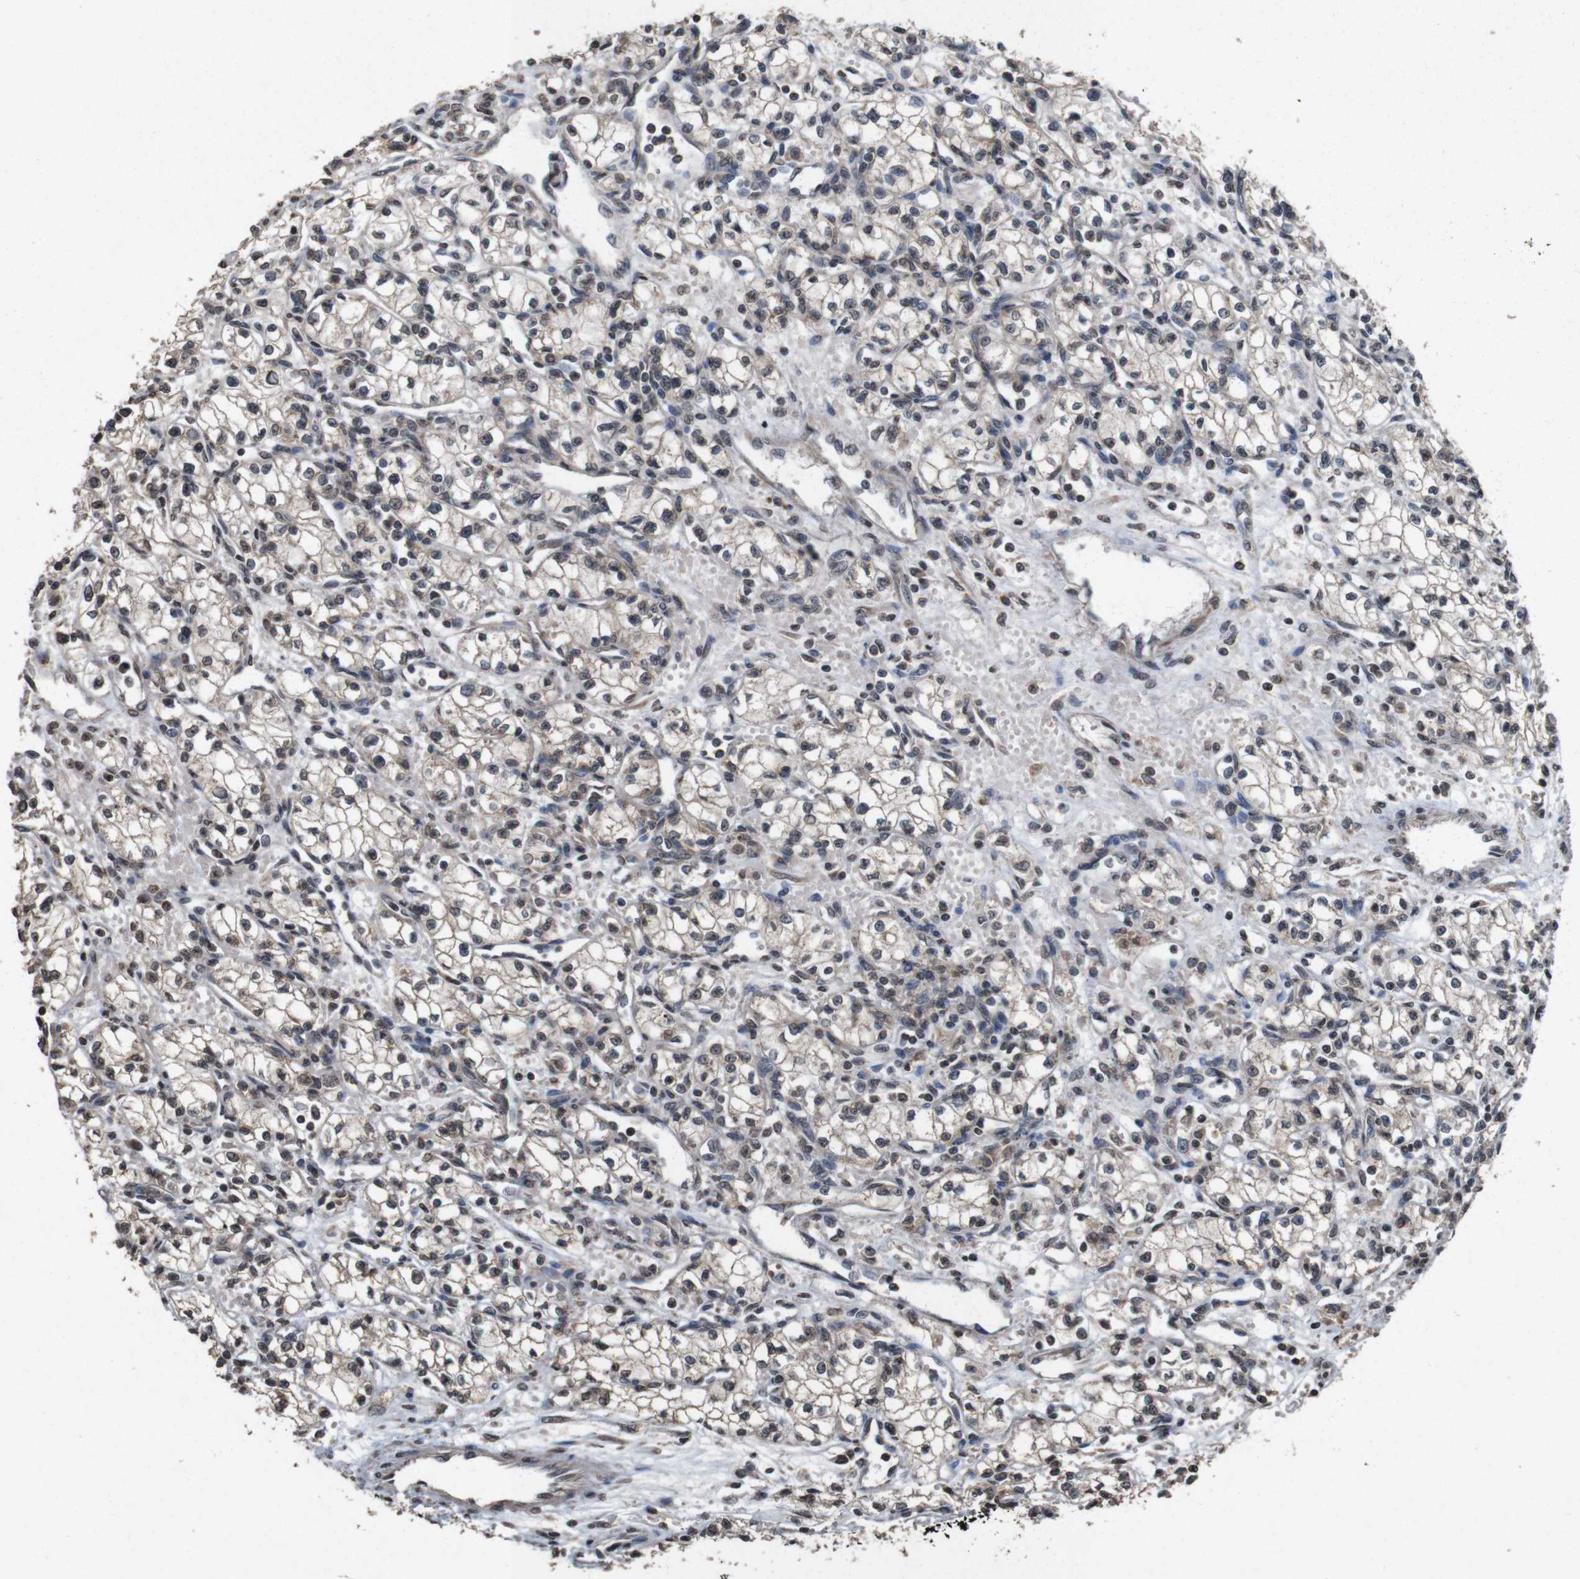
{"staining": {"intensity": "weak", "quantity": "25%-75%", "location": "cytoplasmic/membranous,nuclear"}, "tissue": "renal cancer", "cell_type": "Tumor cells", "image_type": "cancer", "snomed": [{"axis": "morphology", "description": "Normal tissue, NOS"}, {"axis": "morphology", "description": "Adenocarcinoma, NOS"}, {"axis": "topography", "description": "Kidney"}], "caption": "A photomicrograph showing weak cytoplasmic/membranous and nuclear staining in approximately 25%-75% of tumor cells in adenocarcinoma (renal), as visualized by brown immunohistochemical staining.", "gene": "SORL1", "patient": {"sex": "male", "age": 59}}